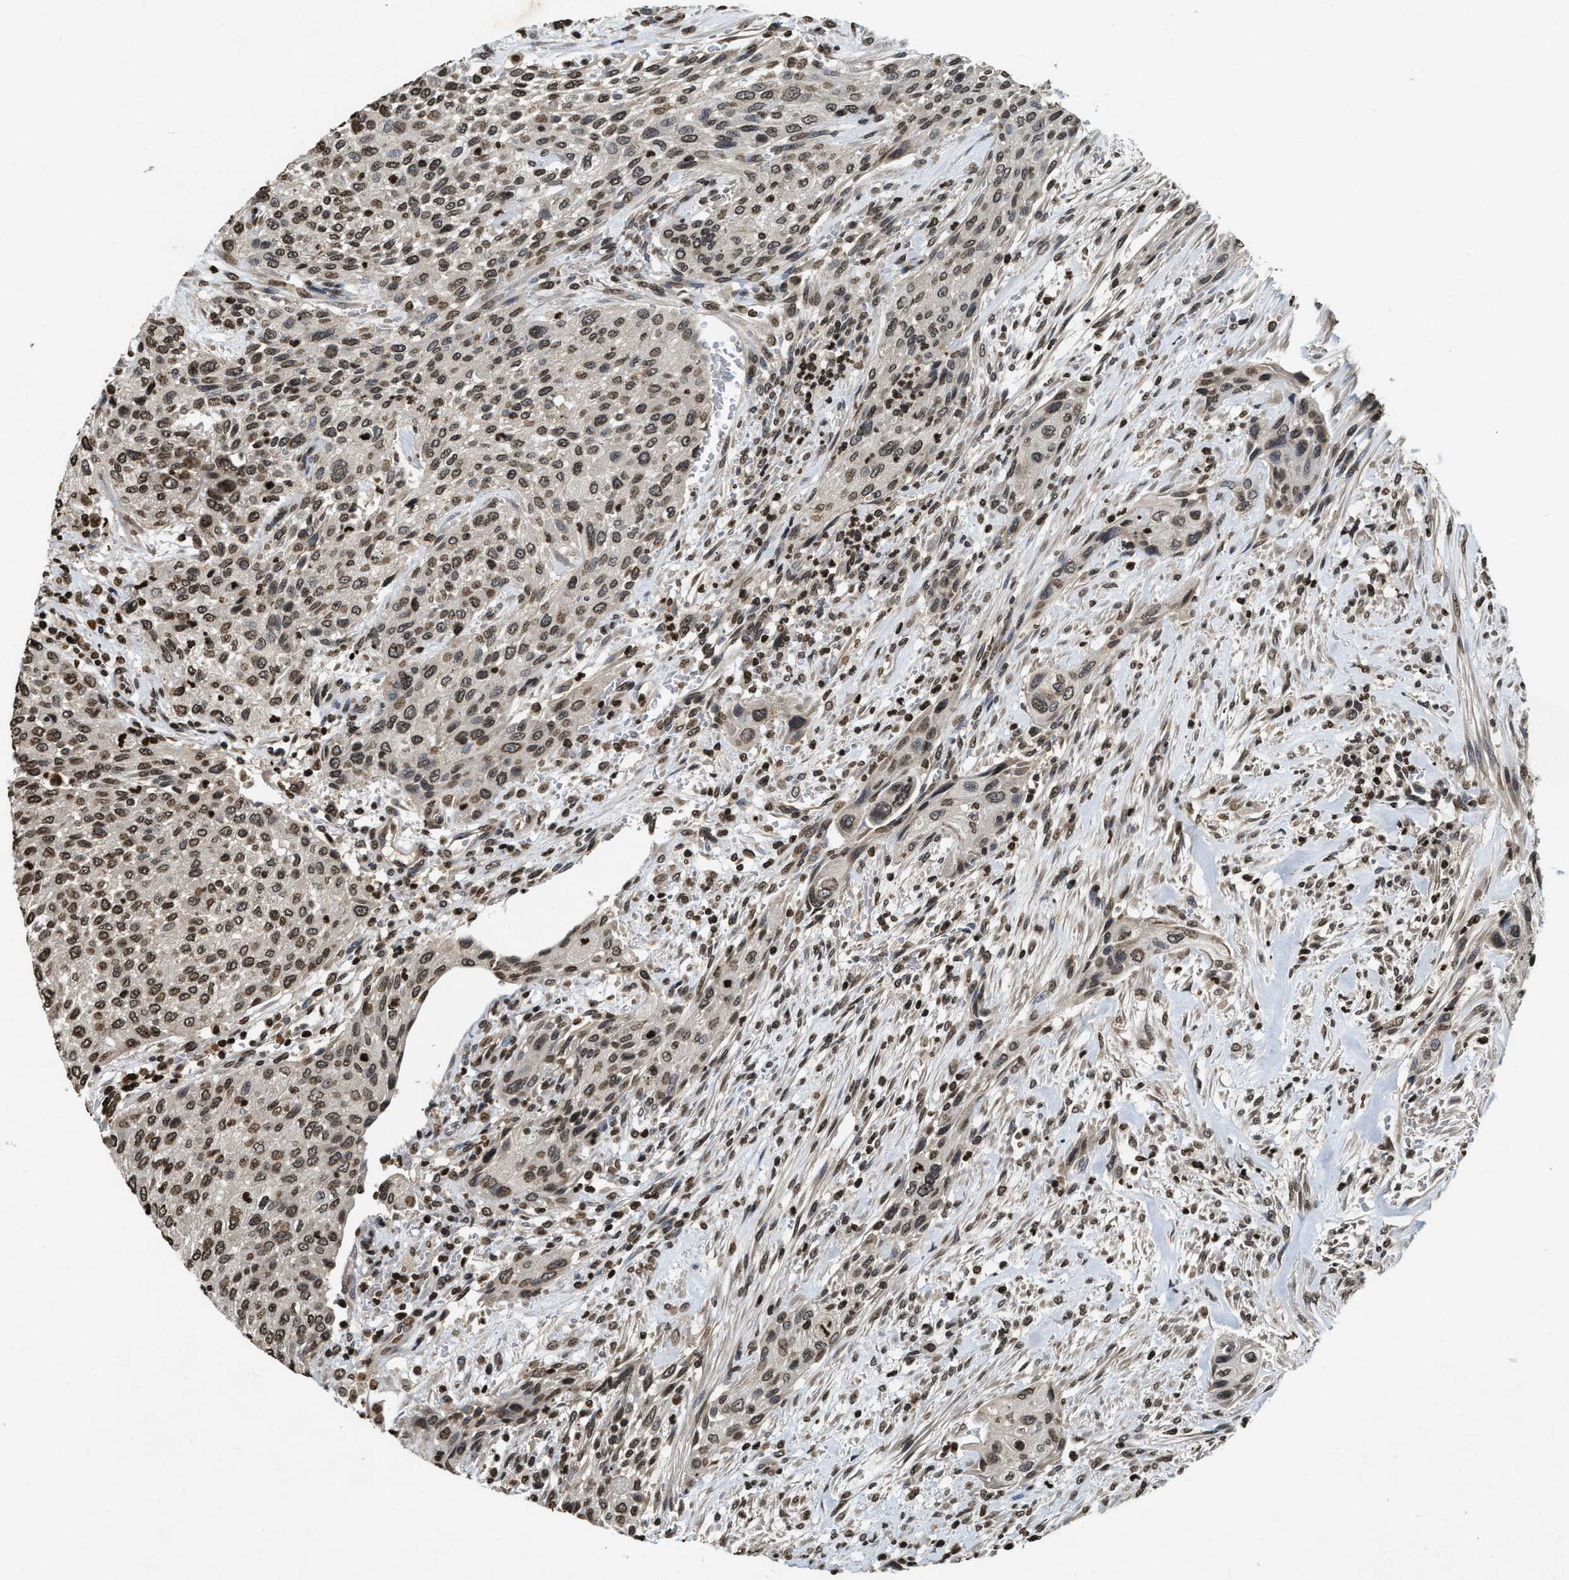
{"staining": {"intensity": "weak", "quantity": ">75%", "location": "nuclear"}, "tissue": "urothelial cancer", "cell_type": "Tumor cells", "image_type": "cancer", "snomed": [{"axis": "morphology", "description": "Urothelial carcinoma, Low grade"}, {"axis": "morphology", "description": "Urothelial carcinoma, High grade"}, {"axis": "topography", "description": "Urinary bladder"}], "caption": "The immunohistochemical stain highlights weak nuclear staining in tumor cells of urothelial cancer tissue. (Stains: DAB in brown, nuclei in blue, Microscopy: brightfield microscopy at high magnification).", "gene": "DNASE1L3", "patient": {"sex": "male", "age": 35}}